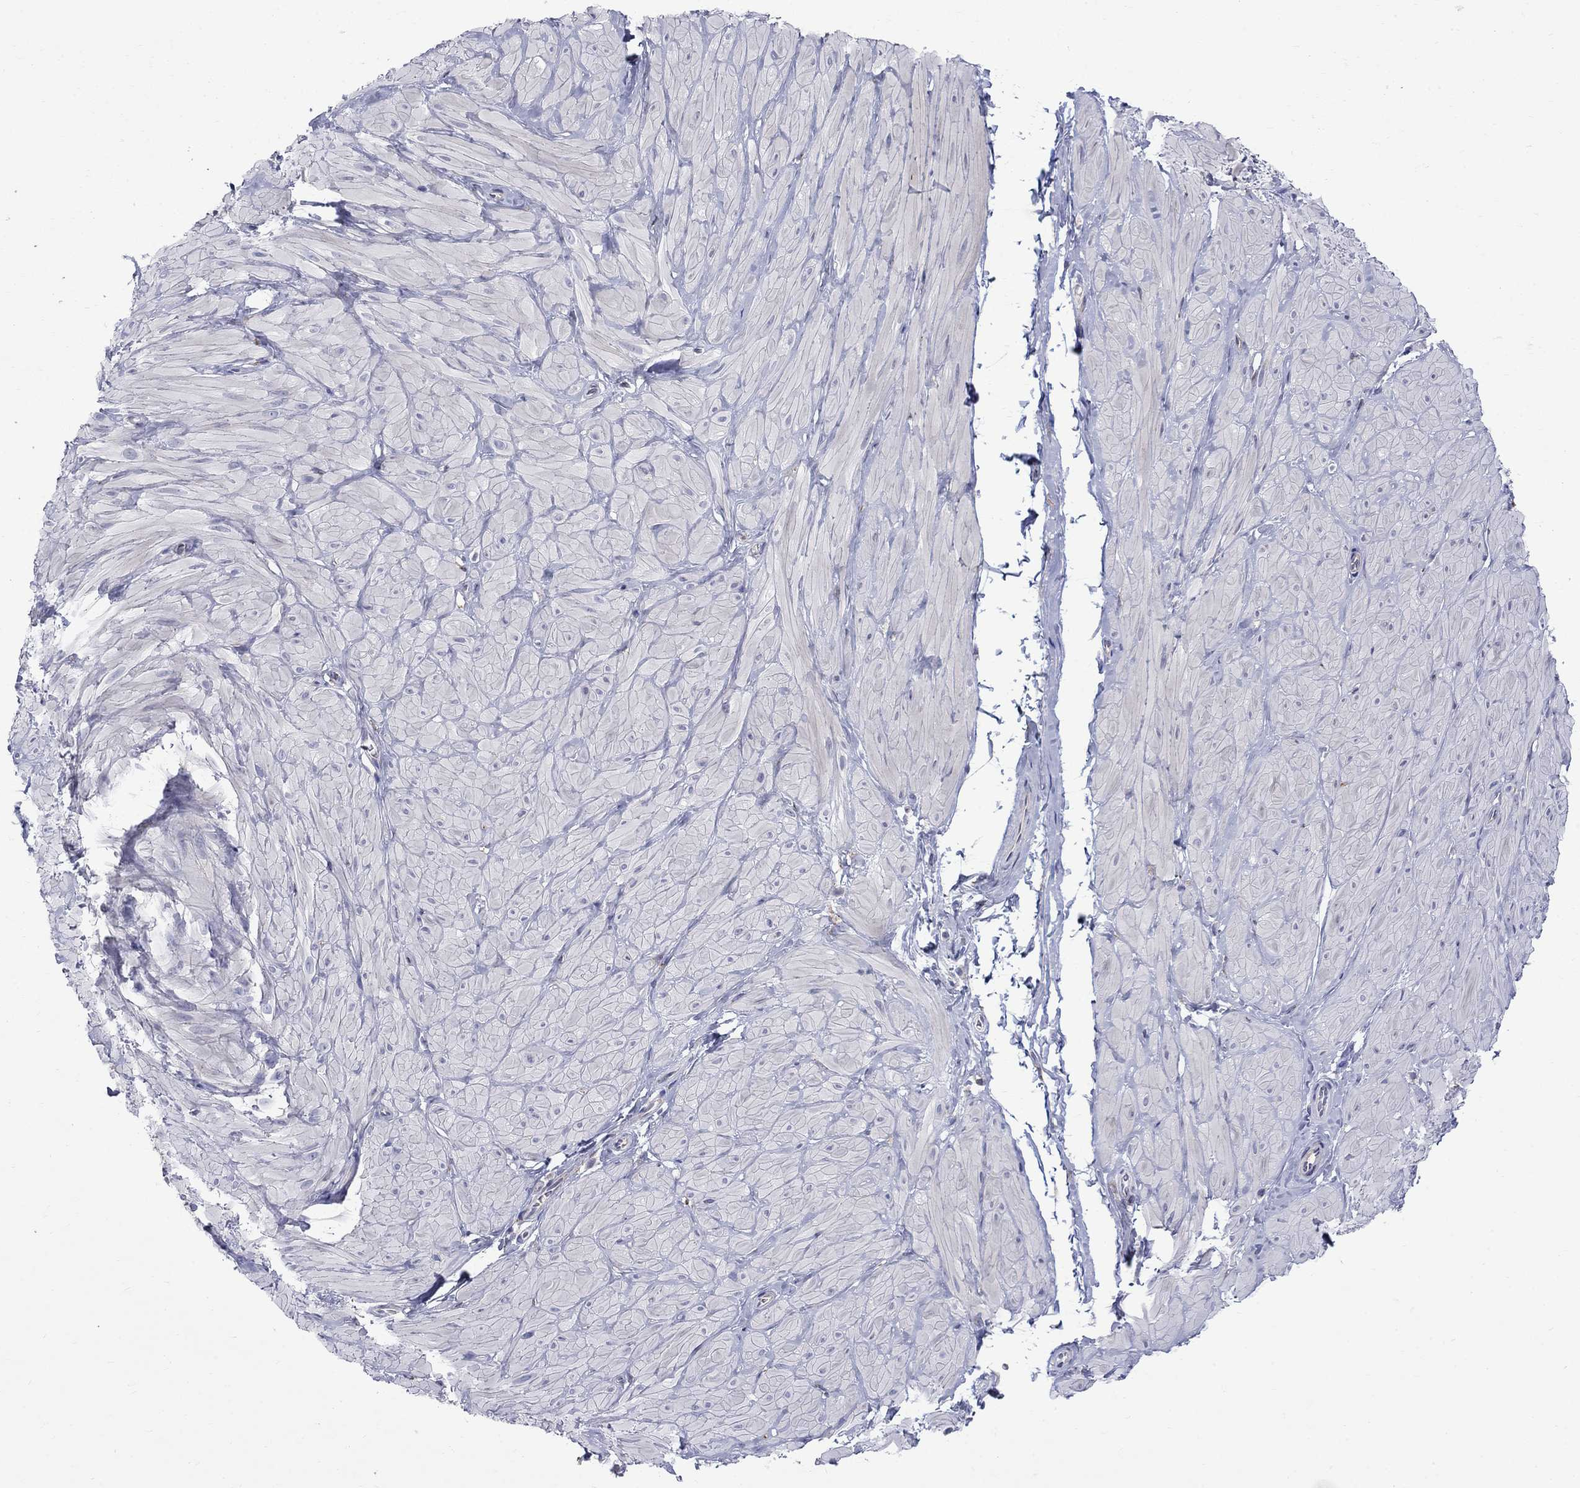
{"staining": {"intensity": "negative", "quantity": "none", "location": "none"}, "tissue": "adipose tissue", "cell_type": "Adipocytes", "image_type": "normal", "snomed": [{"axis": "morphology", "description": "Normal tissue, NOS"}, {"axis": "topography", "description": "Smooth muscle"}, {"axis": "topography", "description": "Peripheral nerve tissue"}], "caption": "Immunohistochemical staining of benign human adipose tissue exhibits no significant staining in adipocytes. (DAB (3,3'-diaminobenzidine) immunohistochemistry (IHC), high magnification).", "gene": "ASNS", "patient": {"sex": "male", "age": 22}}